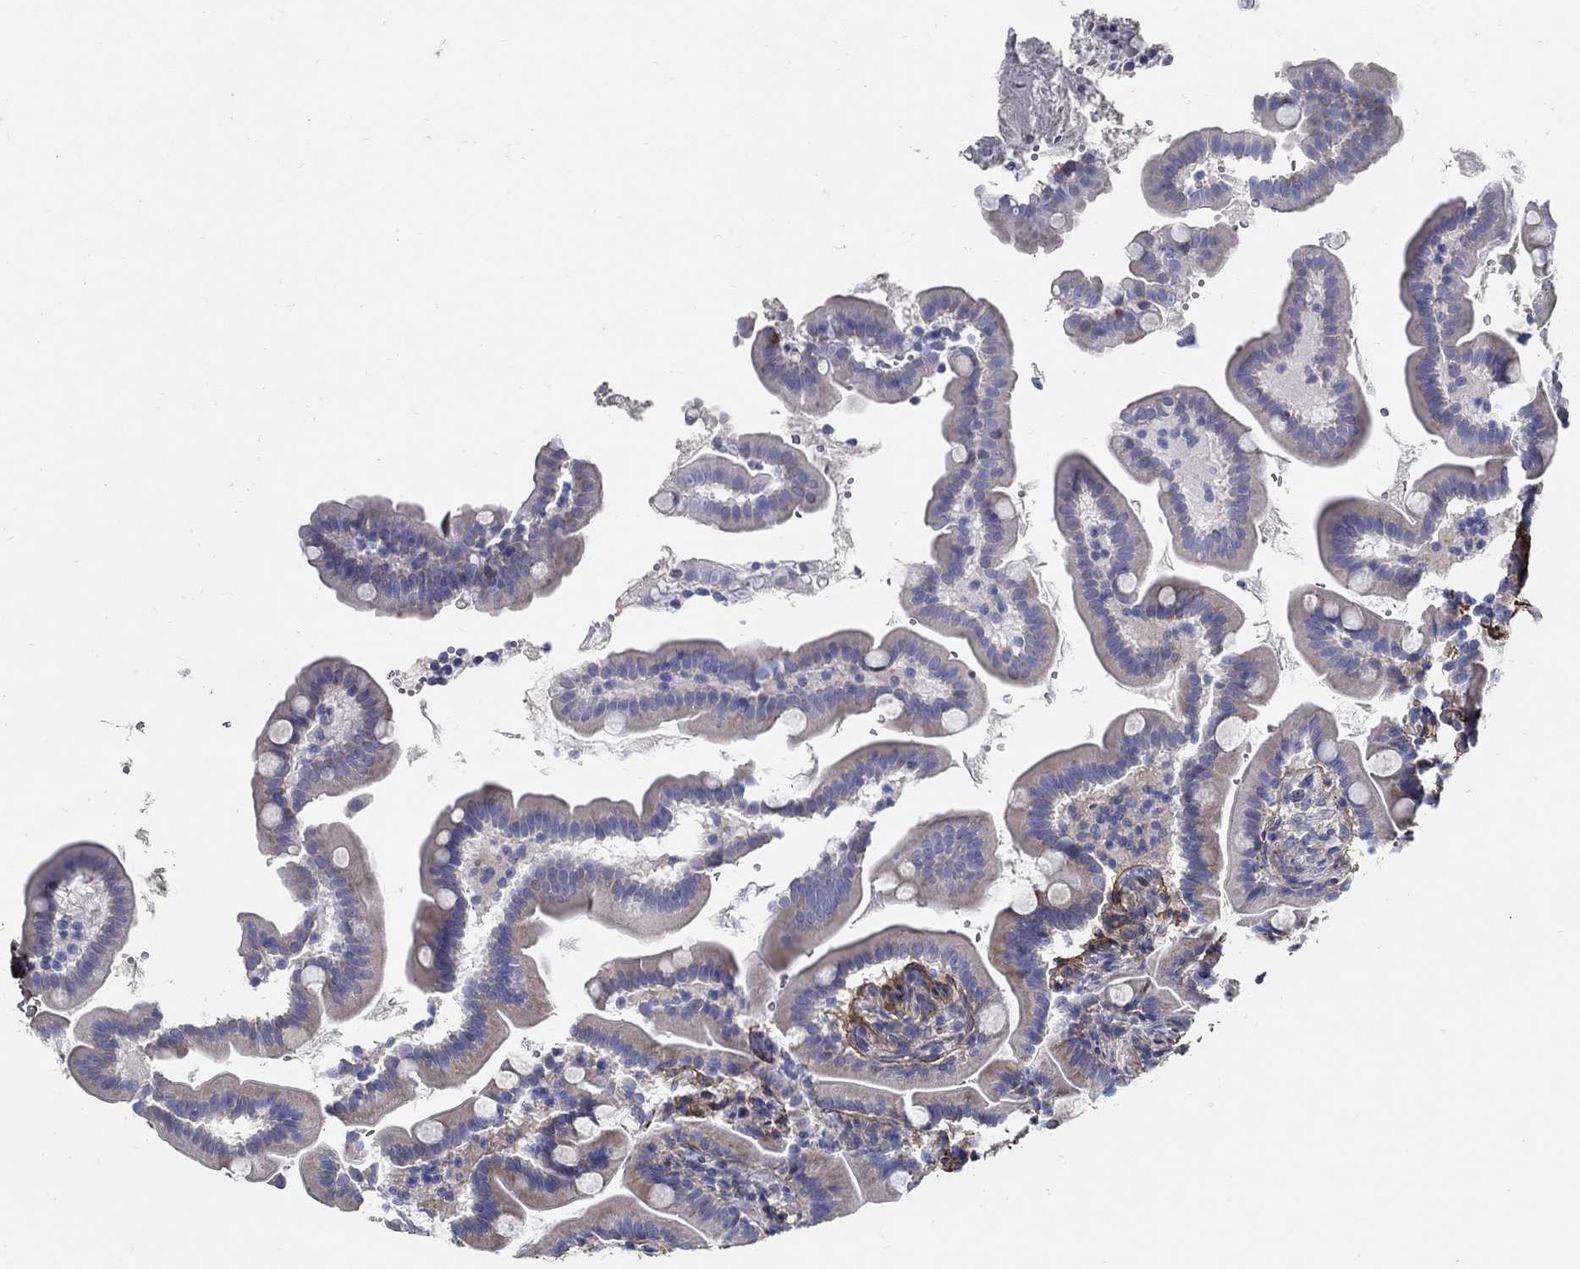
{"staining": {"intensity": "moderate", "quantity": "25%-75%", "location": "cytoplasmic/membranous"}, "tissue": "small intestine", "cell_type": "Glandular cells", "image_type": "normal", "snomed": [{"axis": "morphology", "description": "Normal tissue, NOS"}, {"axis": "topography", "description": "Small intestine"}], "caption": "IHC photomicrograph of normal human small intestine stained for a protein (brown), which reveals medium levels of moderate cytoplasmic/membranous staining in approximately 25%-75% of glandular cells.", "gene": "TGFBI", "patient": {"sex": "female", "age": 44}}